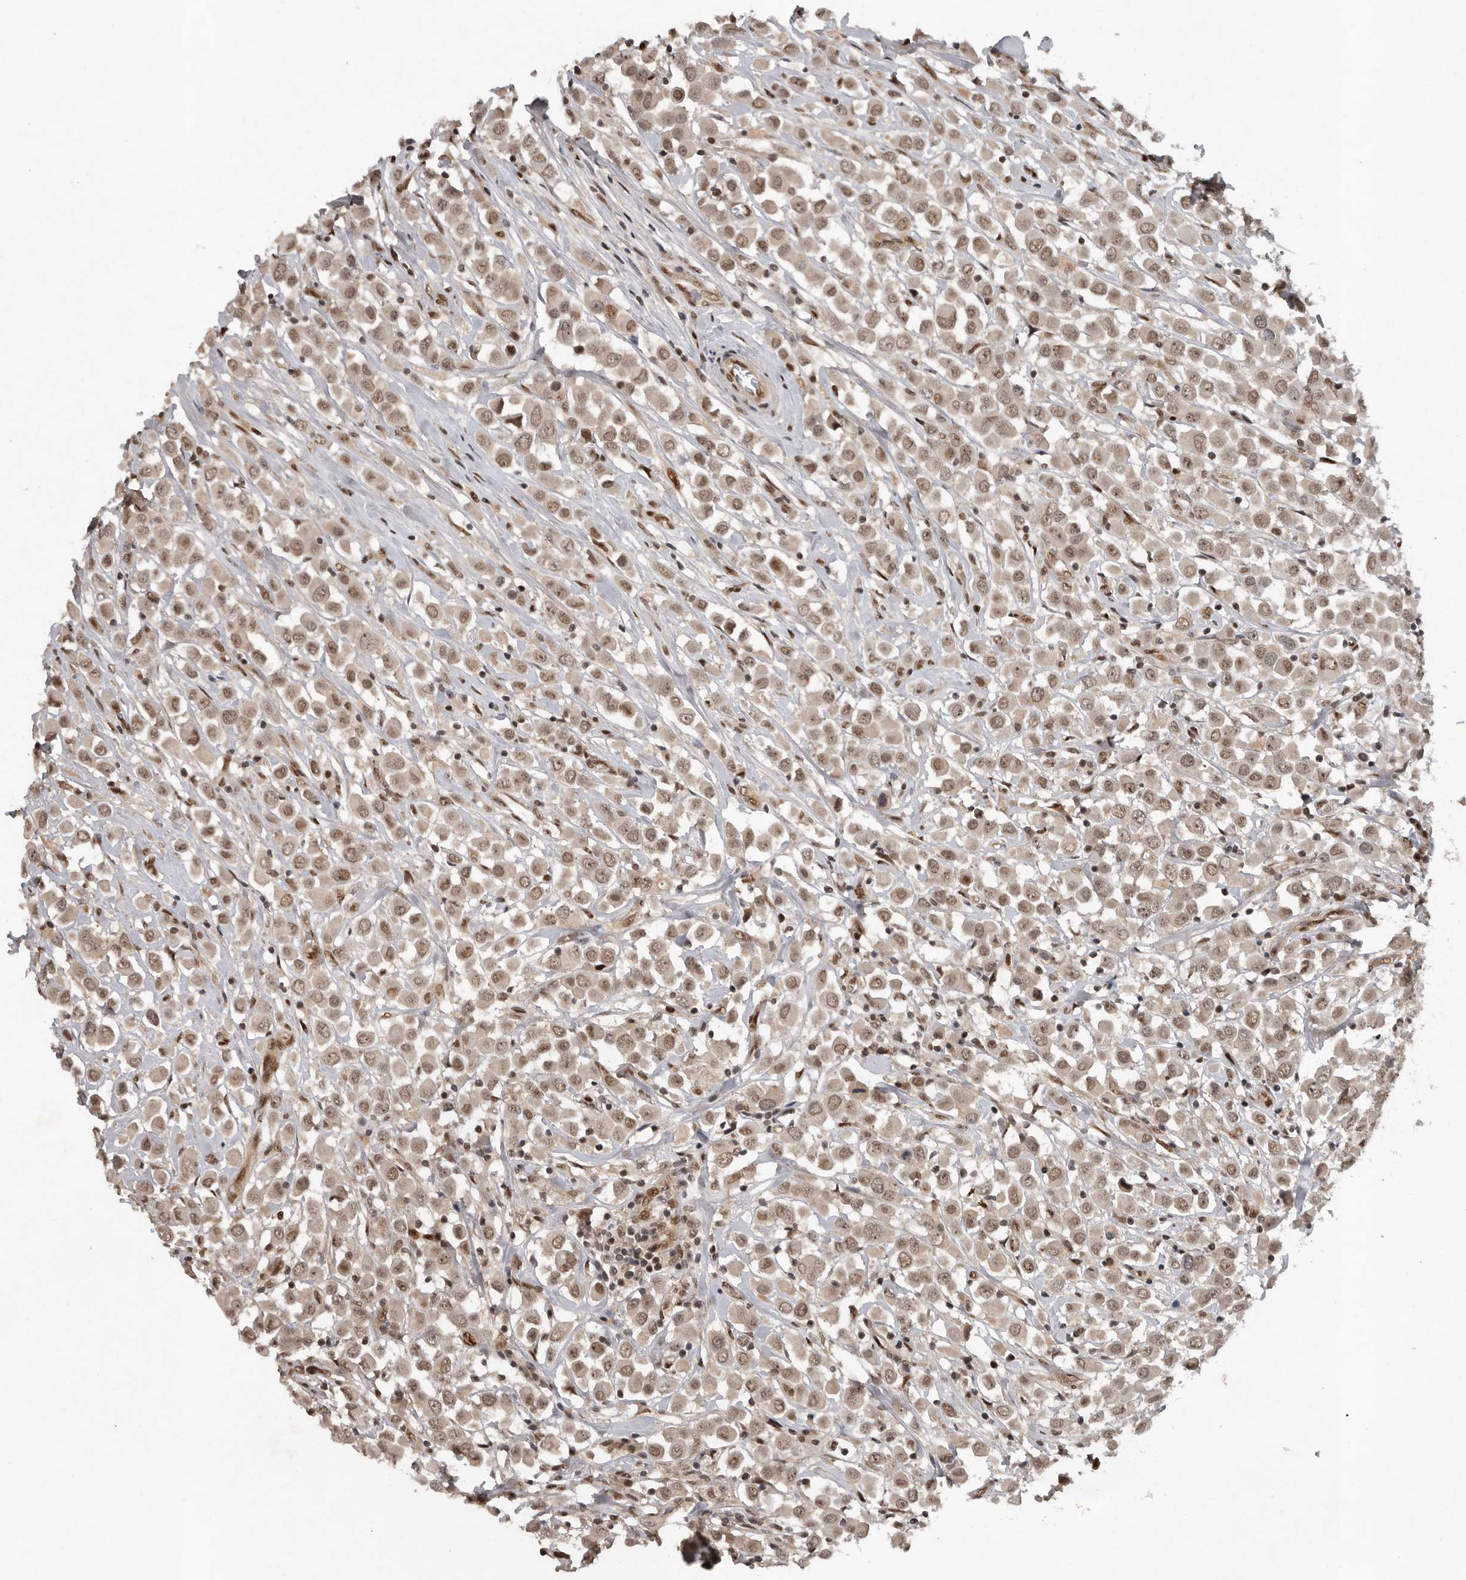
{"staining": {"intensity": "weak", "quantity": ">75%", "location": "nuclear"}, "tissue": "breast cancer", "cell_type": "Tumor cells", "image_type": "cancer", "snomed": [{"axis": "morphology", "description": "Duct carcinoma"}, {"axis": "topography", "description": "Breast"}], "caption": "A micrograph of breast cancer stained for a protein demonstrates weak nuclear brown staining in tumor cells.", "gene": "CDC27", "patient": {"sex": "female", "age": 61}}